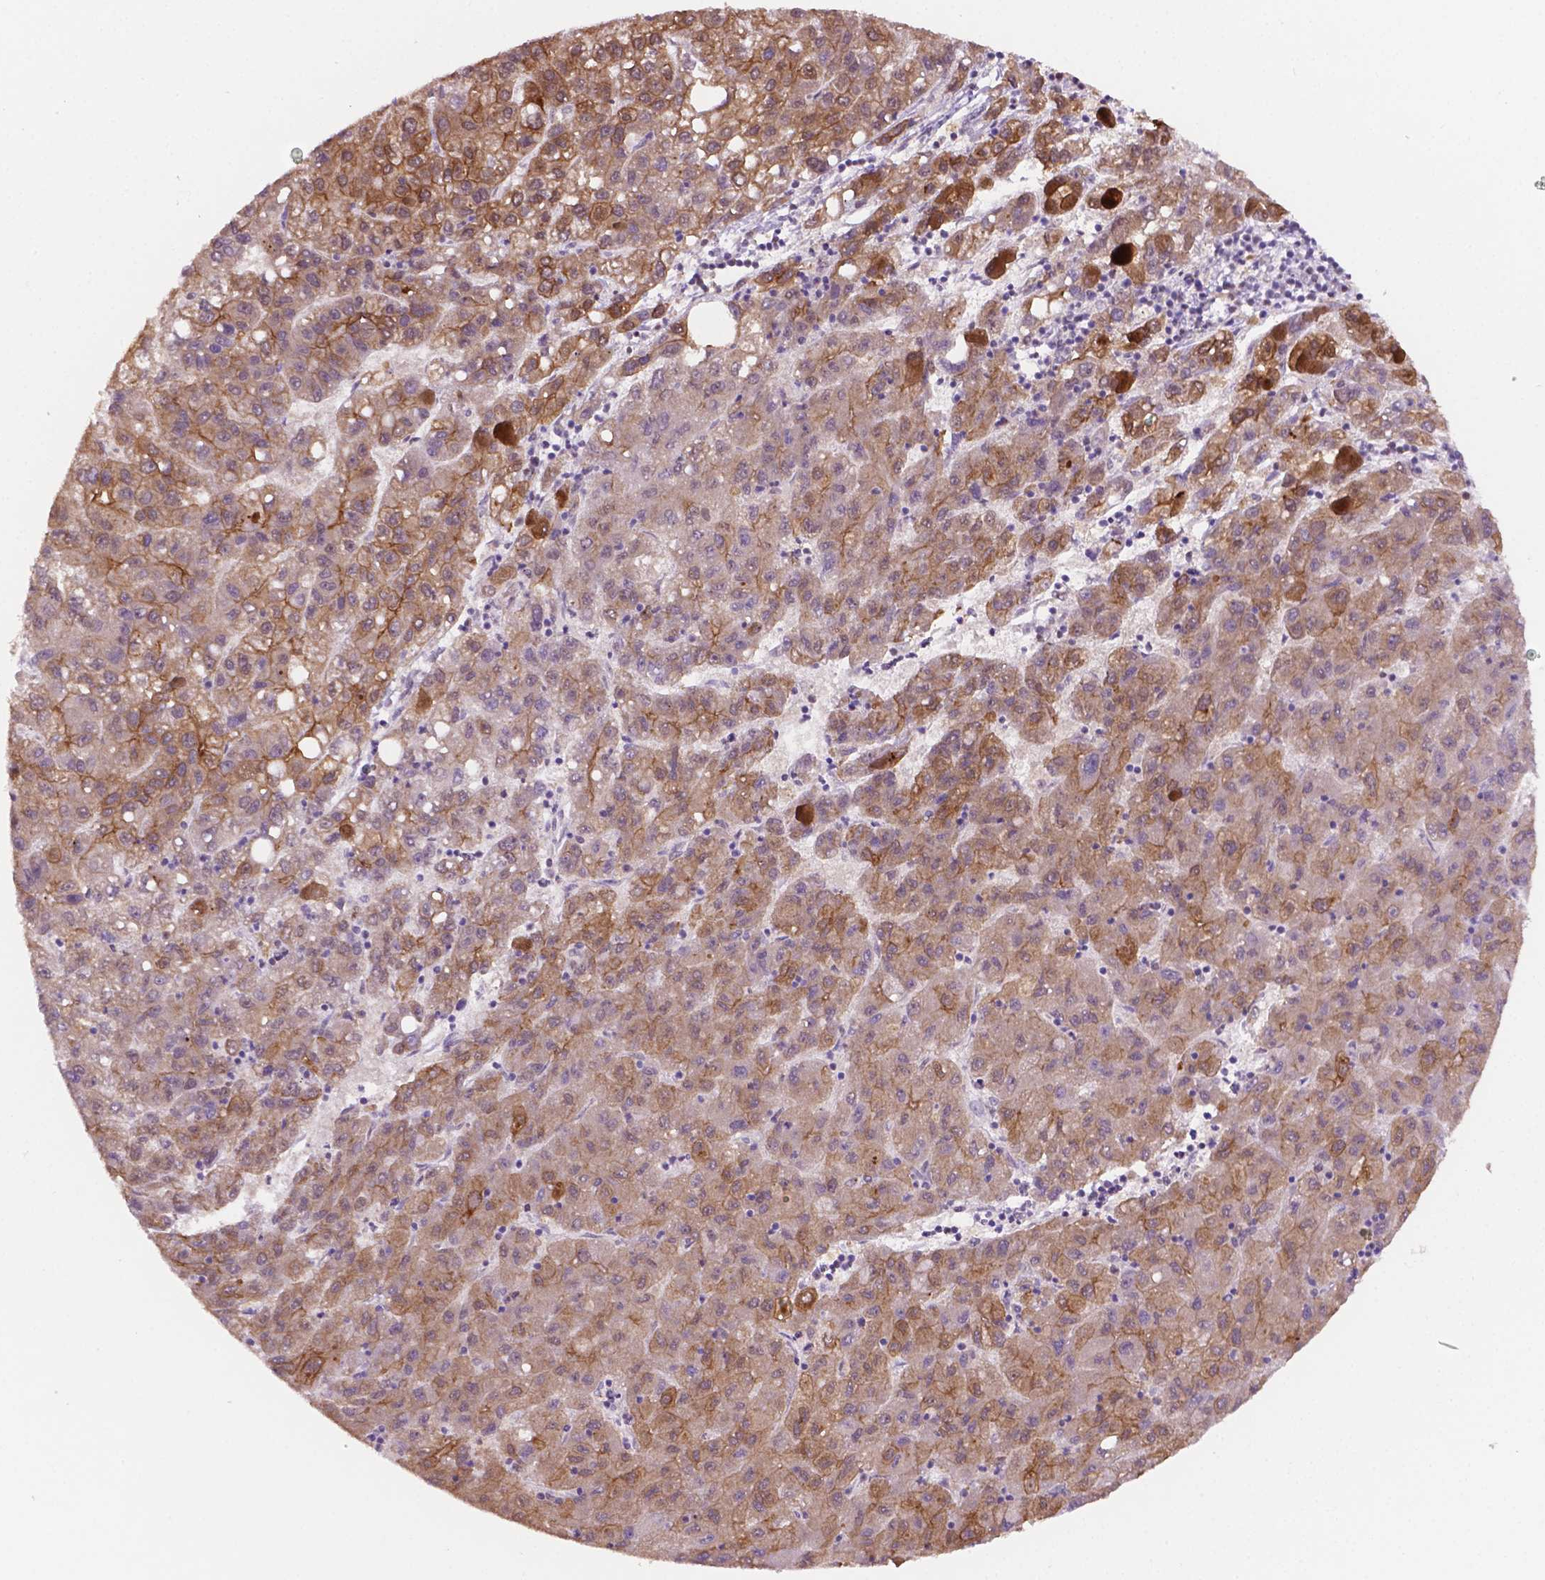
{"staining": {"intensity": "moderate", "quantity": ">75%", "location": "cytoplasmic/membranous"}, "tissue": "liver cancer", "cell_type": "Tumor cells", "image_type": "cancer", "snomed": [{"axis": "morphology", "description": "Carcinoma, Hepatocellular, NOS"}, {"axis": "topography", "description": "Liver"}], "caption": "Liver hepatocellular carcinoma tissue reveals moderate cytoplasmic/membranous expression in approximately >75% of tumor cells, visualized by immunohistochemistry.", "gene": "SHLD3", "patient": {"sex": "female", "age": 82}}